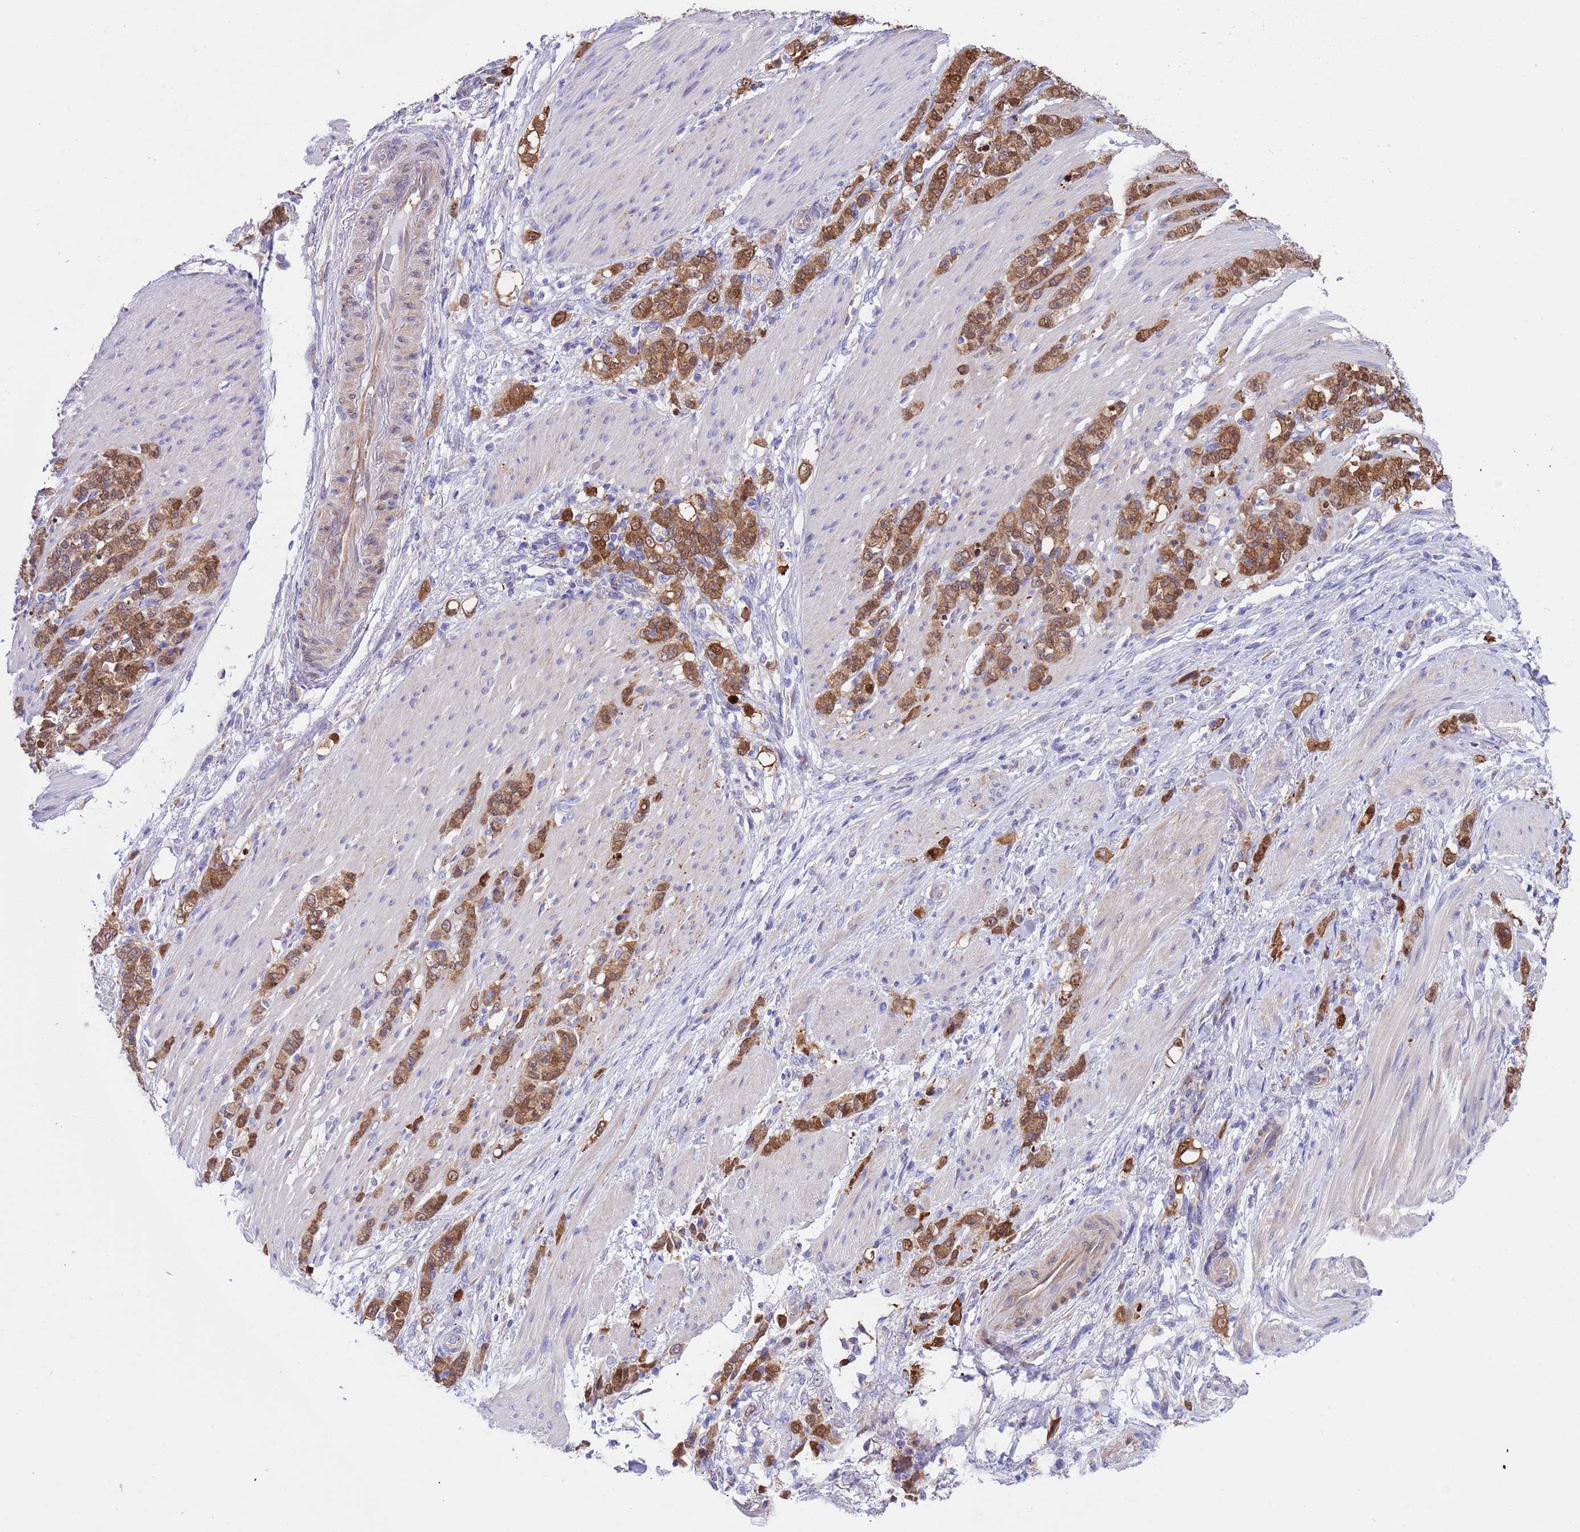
{"staining": {"intensity": "moderate", "quantity": ">75%", "location": "cytoplasmic/membranous,nuclear"}, "tissue": "stomach cancer", "cell_type": "Tumor cells", "image_type": "cancer", "snomed": [{"axis": "morphology", "description": "Adenocarcinoma, NOS"}, {"axis": "topography", "description": "Stomach"}], "caption": "Immunohistochemistry photomicrograph of stomach cancer (adenocarcinoma) stained for a protein (brown), which shows medium levels of moderate cytoplasmic/membranous and nuclear expression in about >75% of tumor cells.", "gene": "C6orf47", "patient": {"sex": "female", "age": 79}}